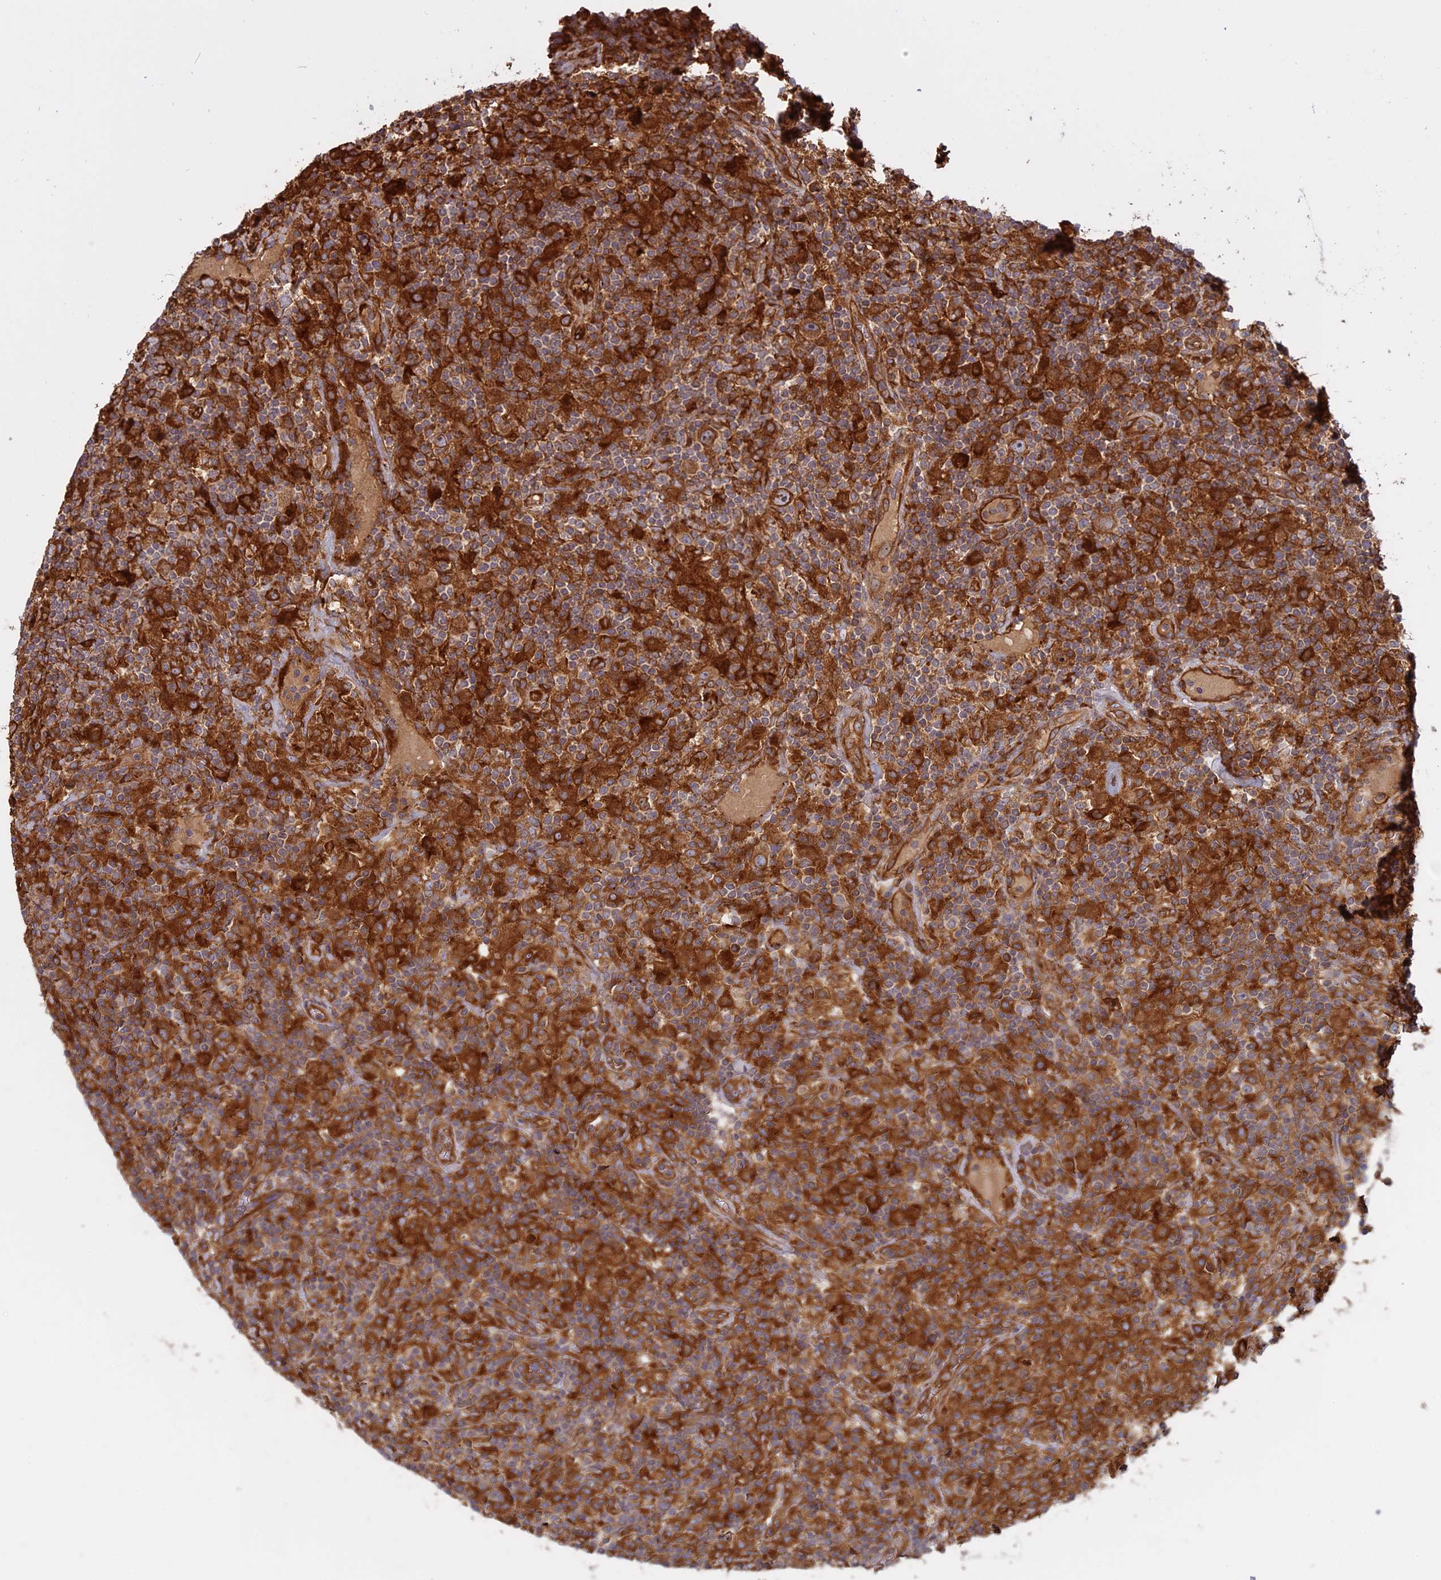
{"staining": {"intensity": "strong", "quantity": ">75%", "location": "cytoplasmic/membranous"}, "tissue": "lymphoma", "cell_type": "Tumor cells", "image_type": "cancer", "snomed": [{"axis": "morphology", "description": "Hodgkin's disease, NOS"}, {"axis": "topography", "description": "Lymph node"}], "caption": "A micrograph showing strong cytoplasmic/membranous staining in about >75% of tumor cells in Hodgkin's disease, as visualized by brown immunohistochemical staining.", "gene": "TMEM208", "patient": {"sex": "male", "age": 70}}